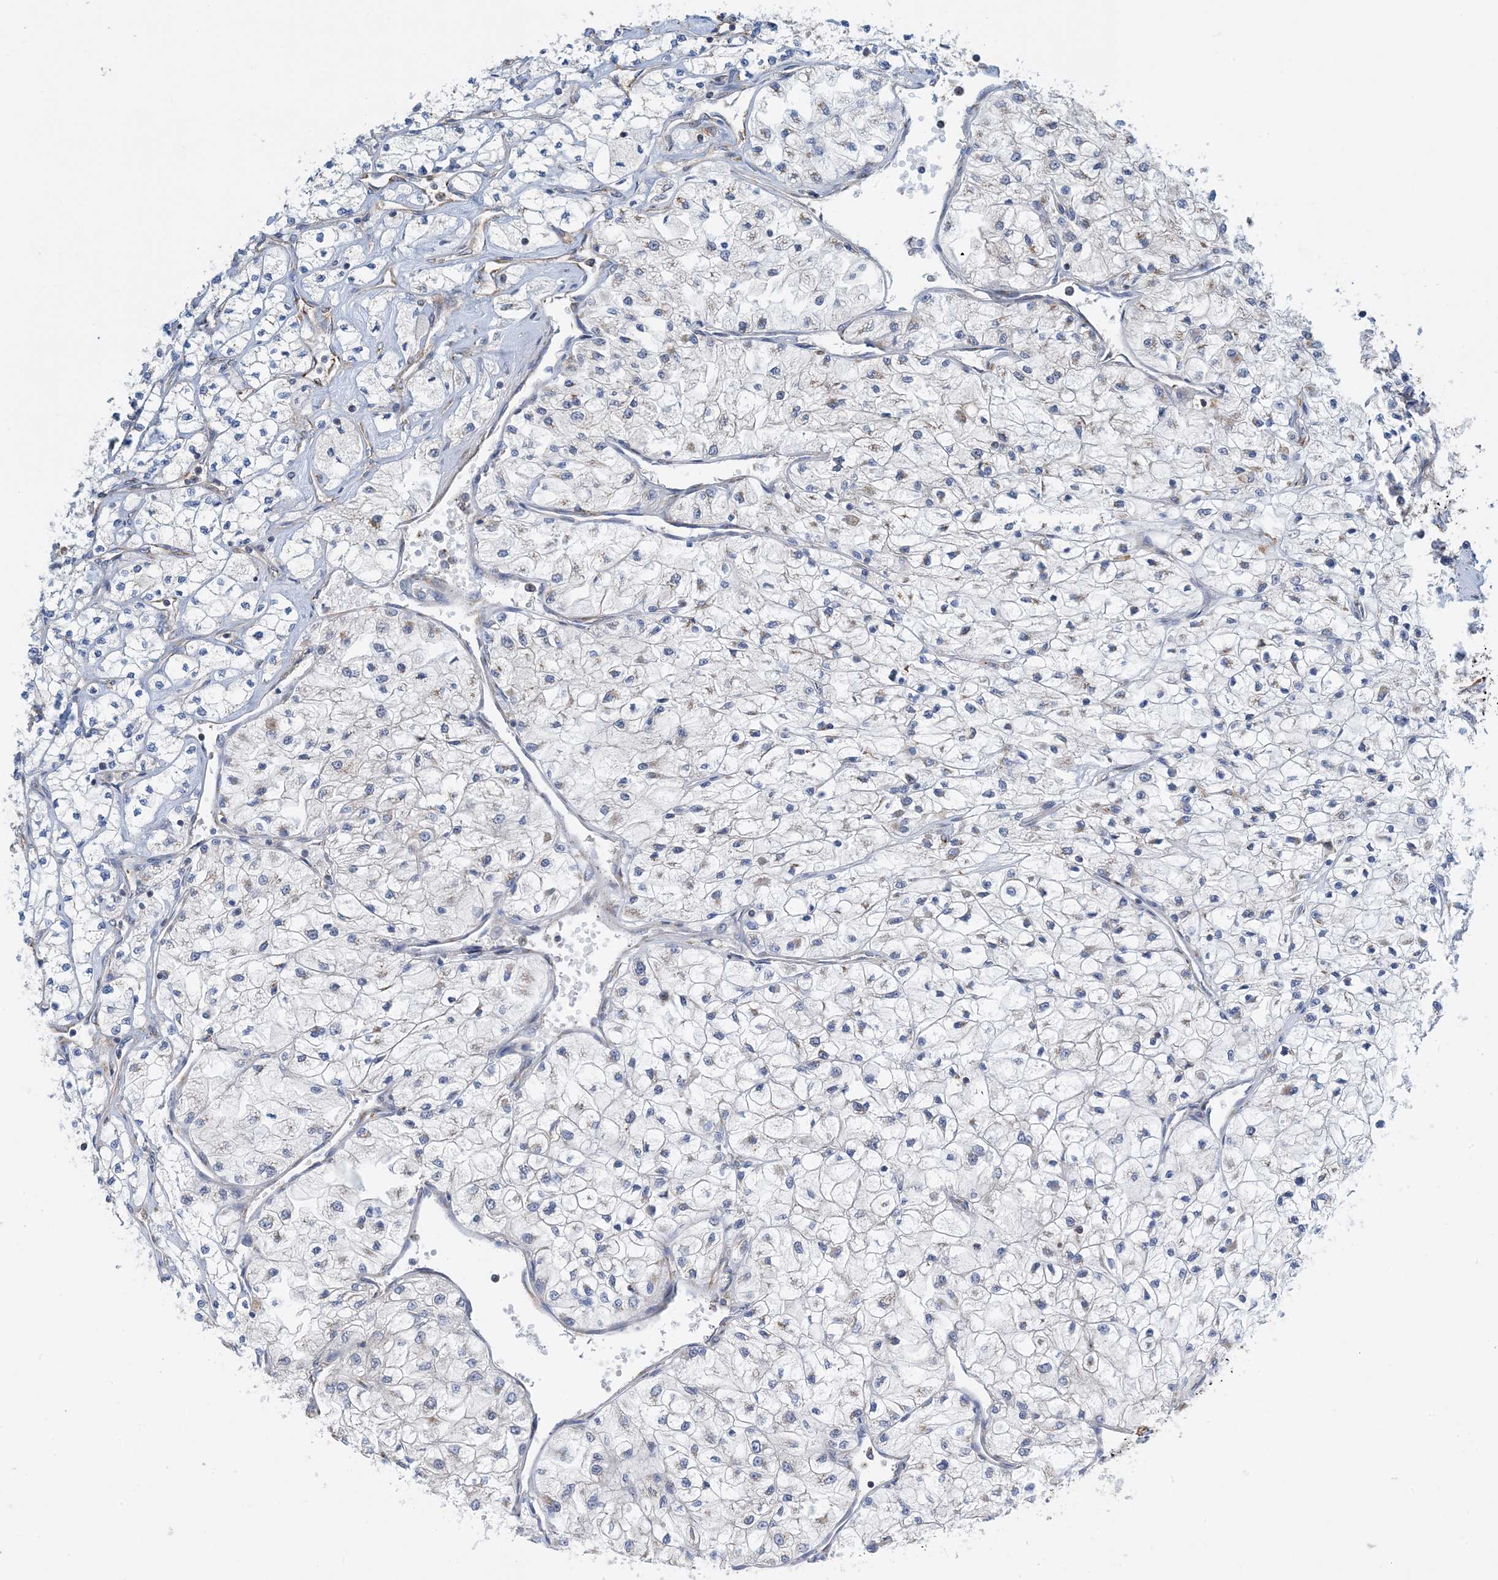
{"staining": {"intensity": "negative", "quantity": "none", "location": "none"}, "tissue": "renal cancer", "cell_type": "Tumor cells", "image_type": "cancer", "snomed": [{"axis": "morphology", "description": "Adenocarcinoma, NOS"}, {"axis": "topography", "description": "Kidney"}], "caption": "A histopathology image of human renal adenocarcinoma is negative for staining in tumor cells.", "gene": "SIDT1", "patient": {"sex": "male", "age": 80}}